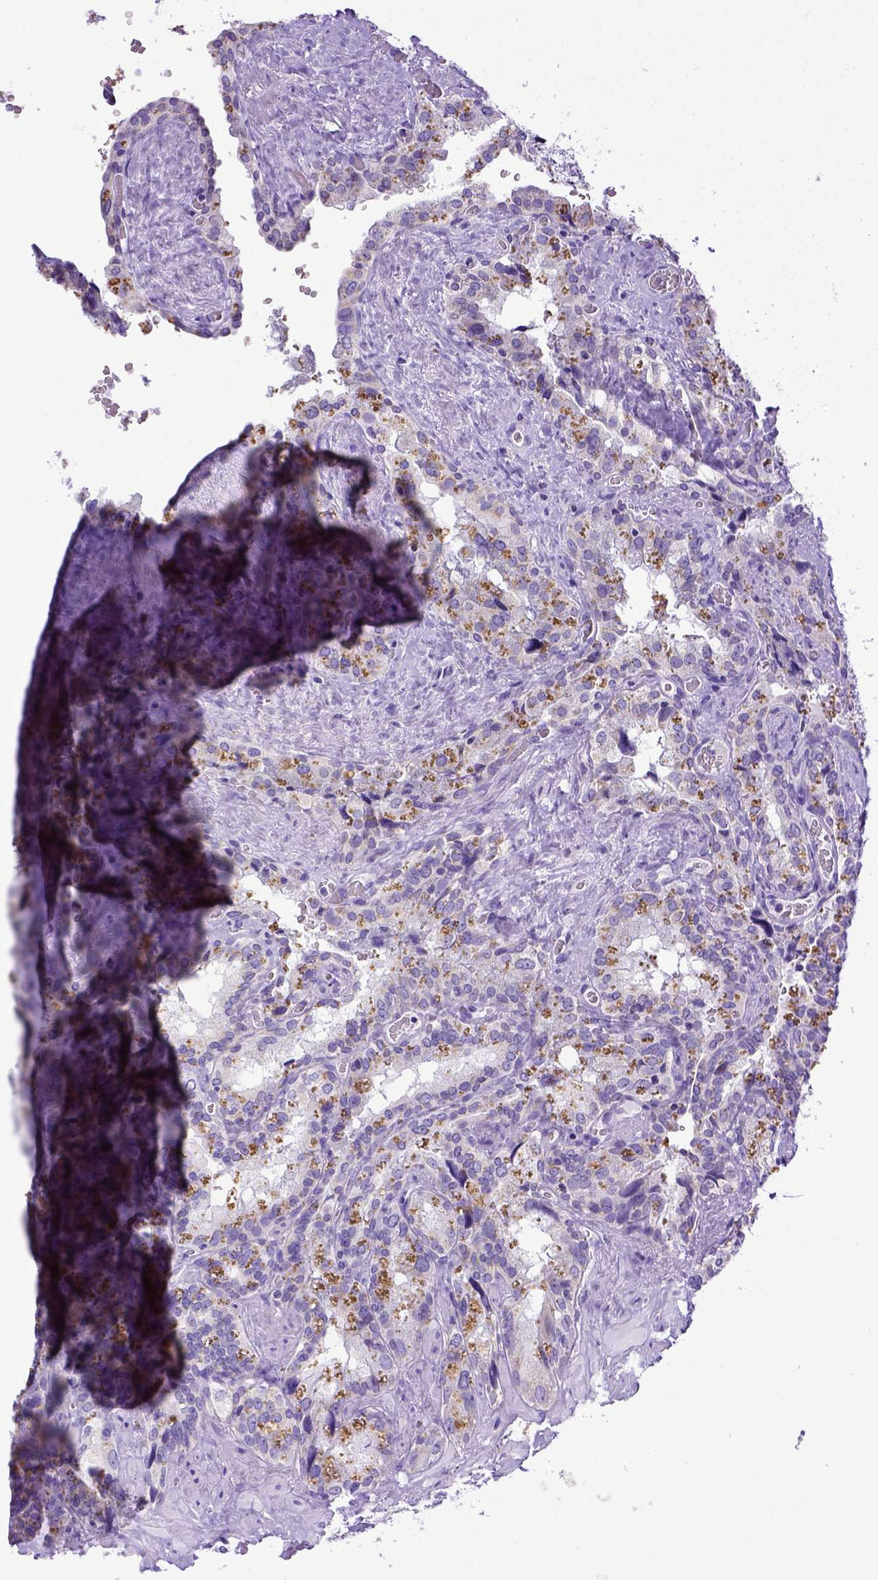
{"staining": {"intensity": "negative", "quantity": "none", "location": "none"}, "tissue": "seminal vesicle", "cell_type": "Glandular cells", "image_type": "normal", "snomed": [{"axis": "morphology", "description": "Normal tissue, NOS"}, {"axis": "topography", "description": "Prostate"}, {"axis": "topography", "description": "Seminal veicle"}], "caption": "Immunohistochemistry (IHC) image of unremarkable seminal vesicle: seminal vesicle stained with DAB shows no significant protein positivity in glandular cells.", "gene": "SPEF1", "patient": {"sex": "male", "age": 71}}